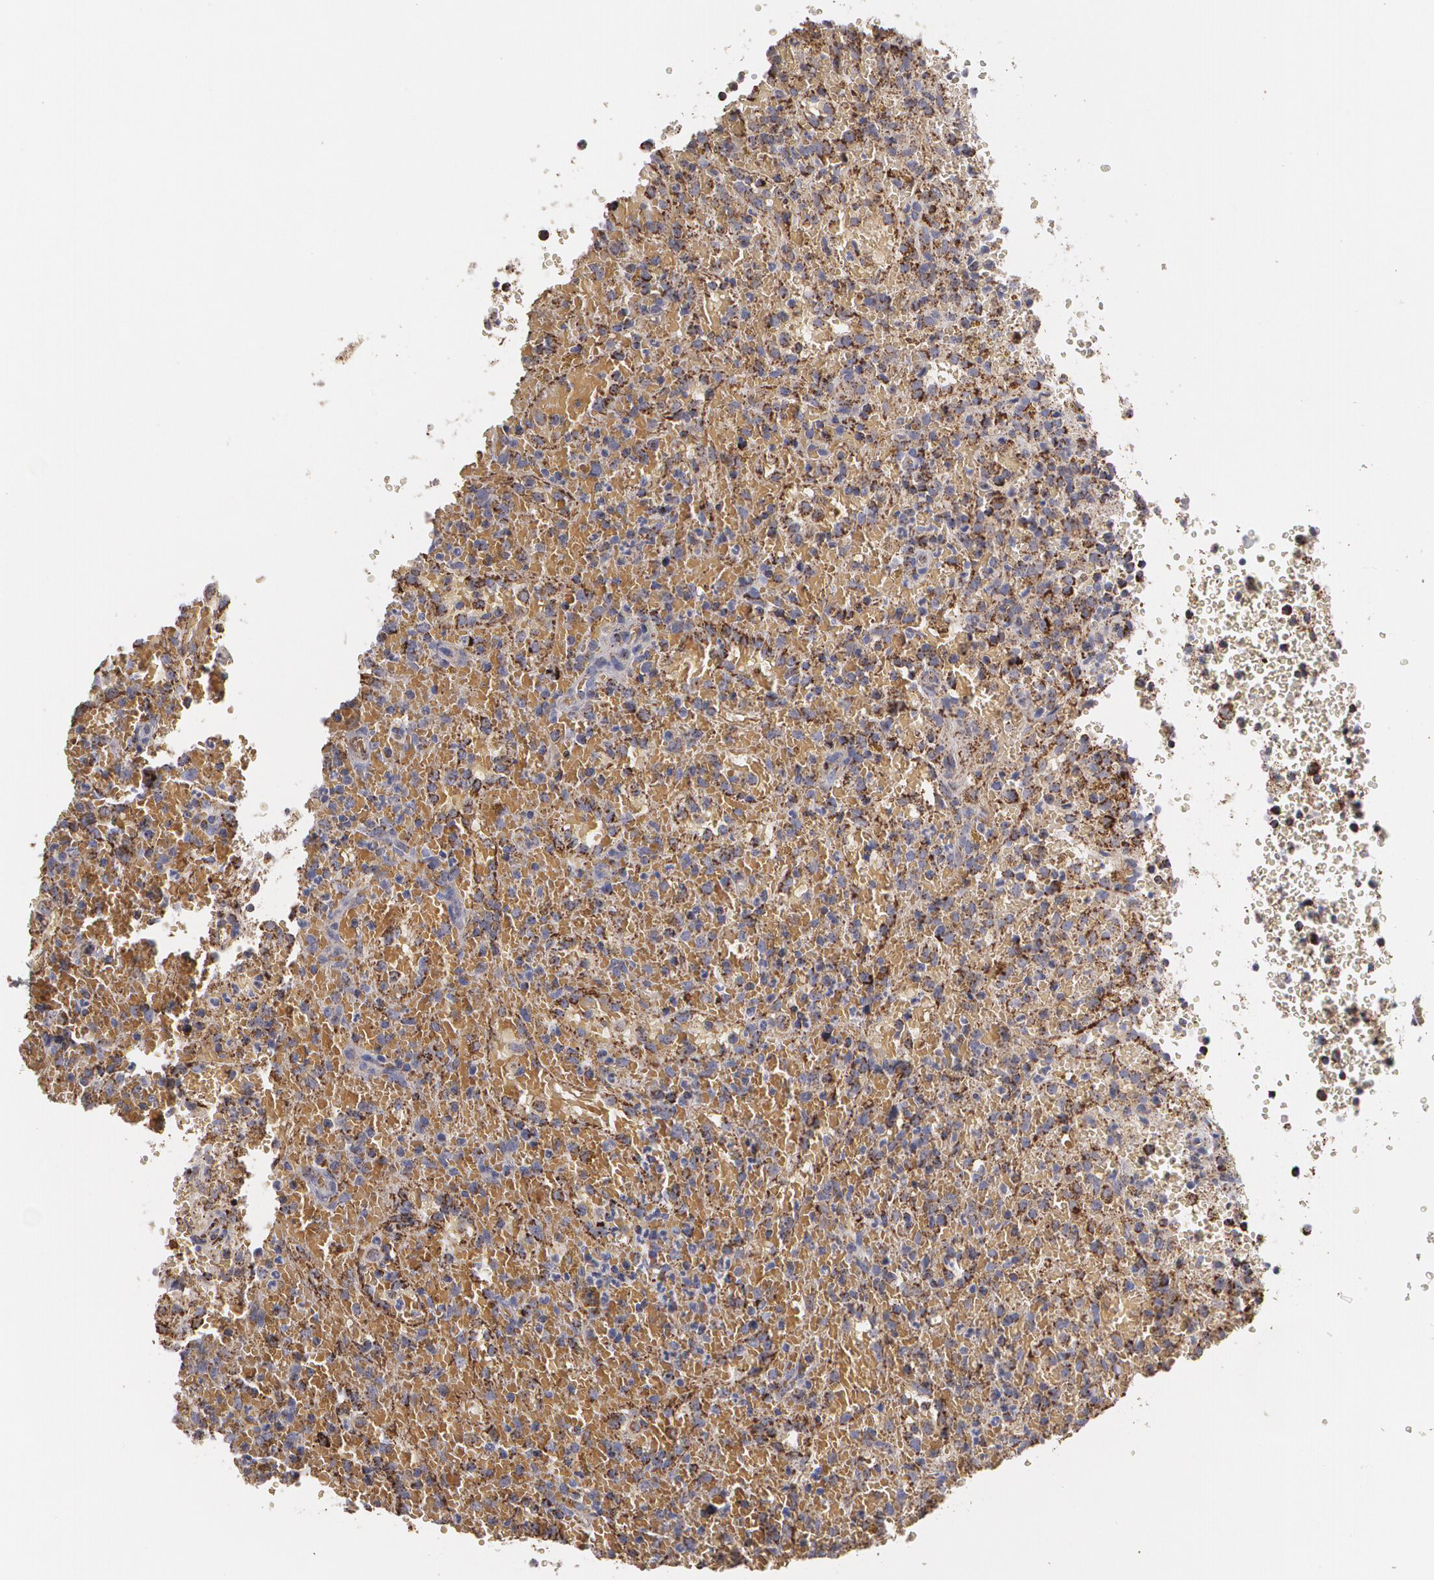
{"staining": {"intensity": "moderate", "quantity": "25%-75%", "location": "cytoplasmic/membranous"}, "tissue": "lymphoma", "cell_type": "Tumor cells", "image_type": "cancer", "snomed": [{"axis": "morphology", "description": "Malignant lymphoma, non-Hodgkin's type, High grade"}, {"axis": "topography", "description": "Spleen"}, {"axis": "topography", "description": "Lymph node"}], "caption": "A medium amount of moderate cytoplasmic/membranous expression is seen in about 25%-75% of tumor cells in lymphoma tissue.", "gene": "HSPD1", "patient": {"sex": "female", "age": 70}}